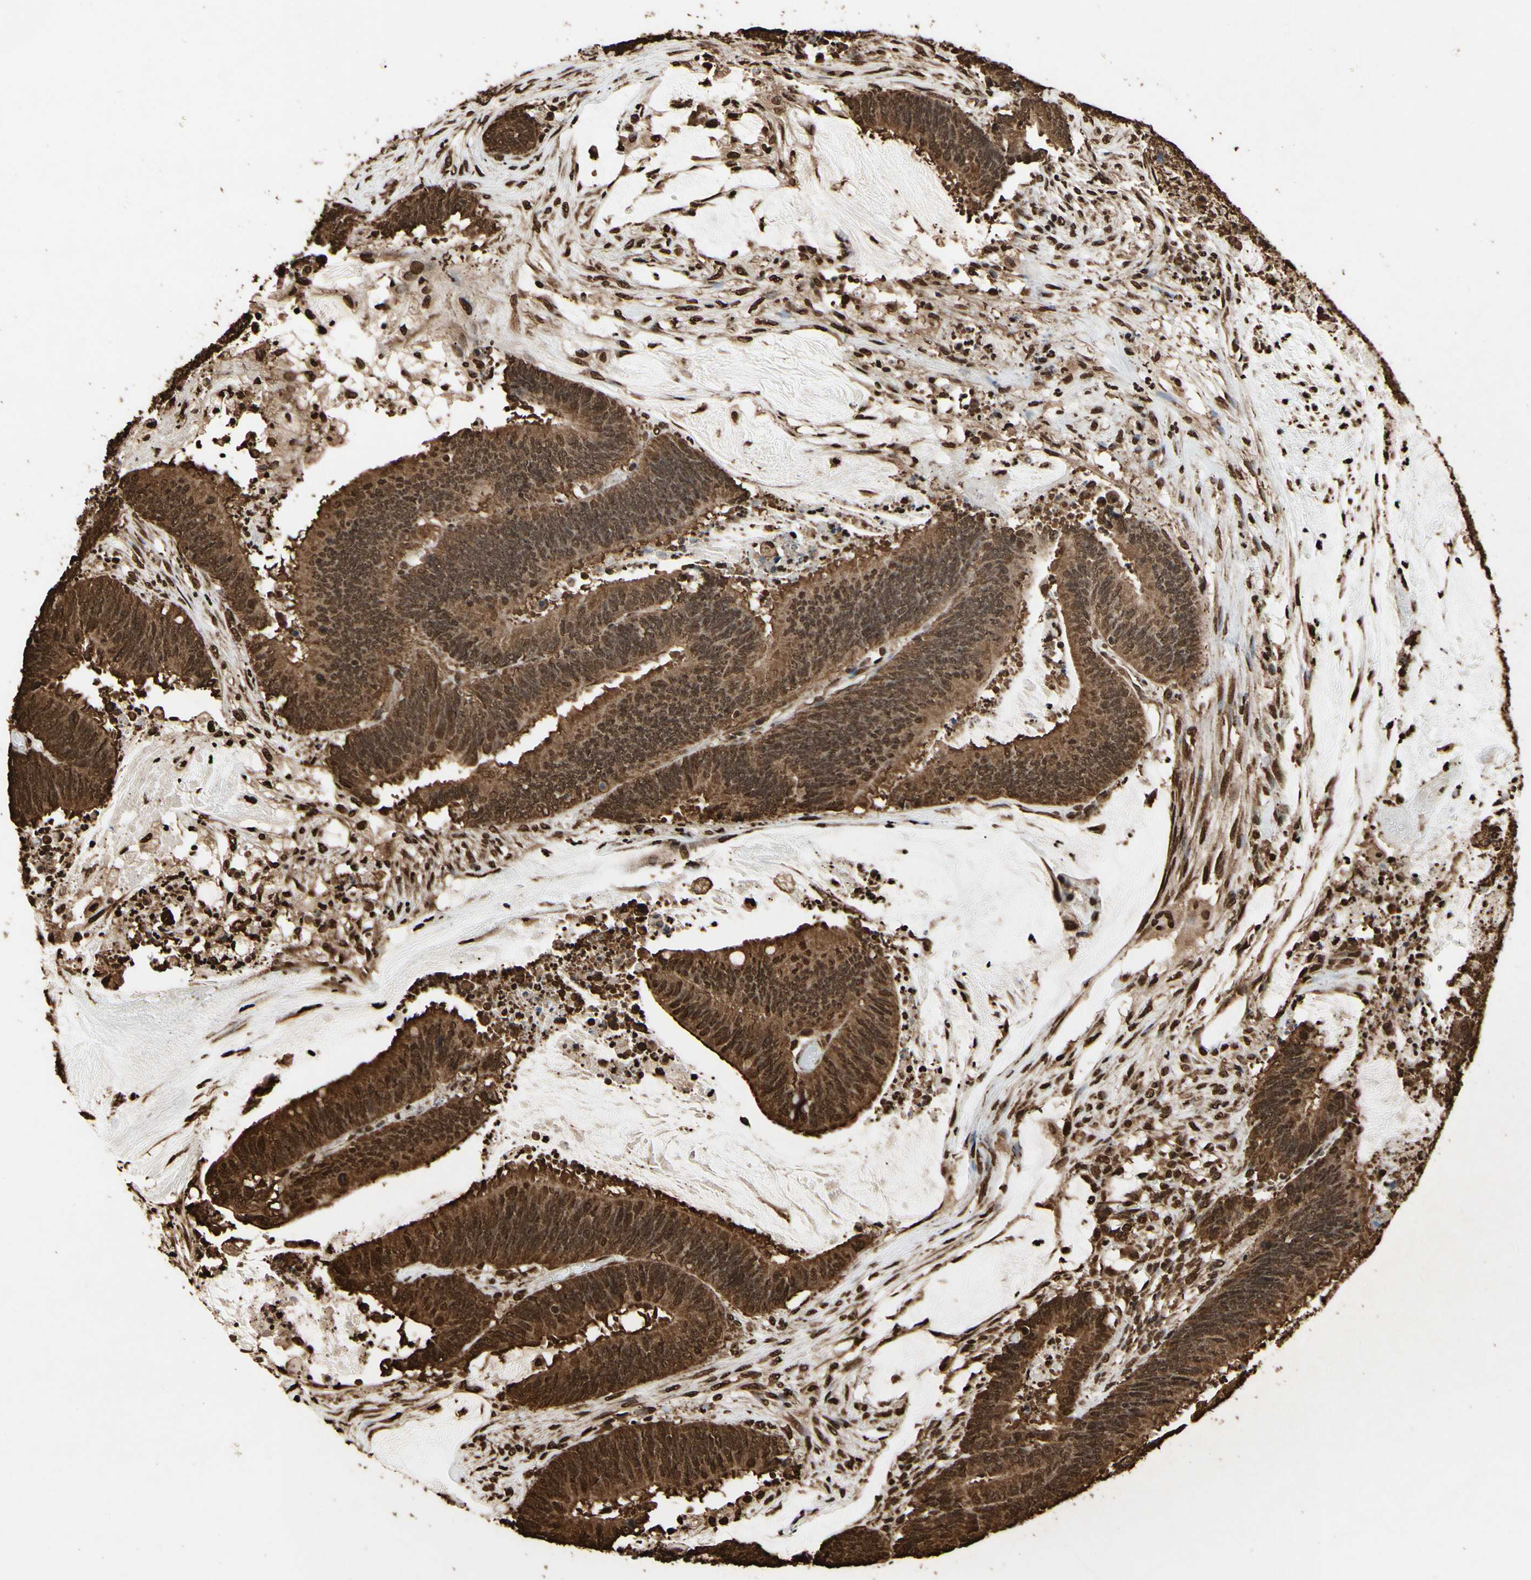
{"staining": {"intensity": "strong", "quantity": ">75%", "location": "cytoplasmic/membranous,nuclear"}, "tissue": "colorectal cancer", "cell_type": "Tumor cells", "image_type": "cancer", "snomed": [{"axis": "morphology", "description": "Adenocarcinoma, NOS"}, {"axis": "topography", "description": "Rectum"}], "caption": "This micrograph shows adenocarcinoma (colorectal) stained with immunohistochemistry (IHC) to label a protein in brown. The cytoplasmic/membranous and nuclear of tumor cells show strong positivity for the protein. Nuclei are counter-stained blue.", "gene": "HNRNPK", "patient": {"sex": "female", "age": 66}}